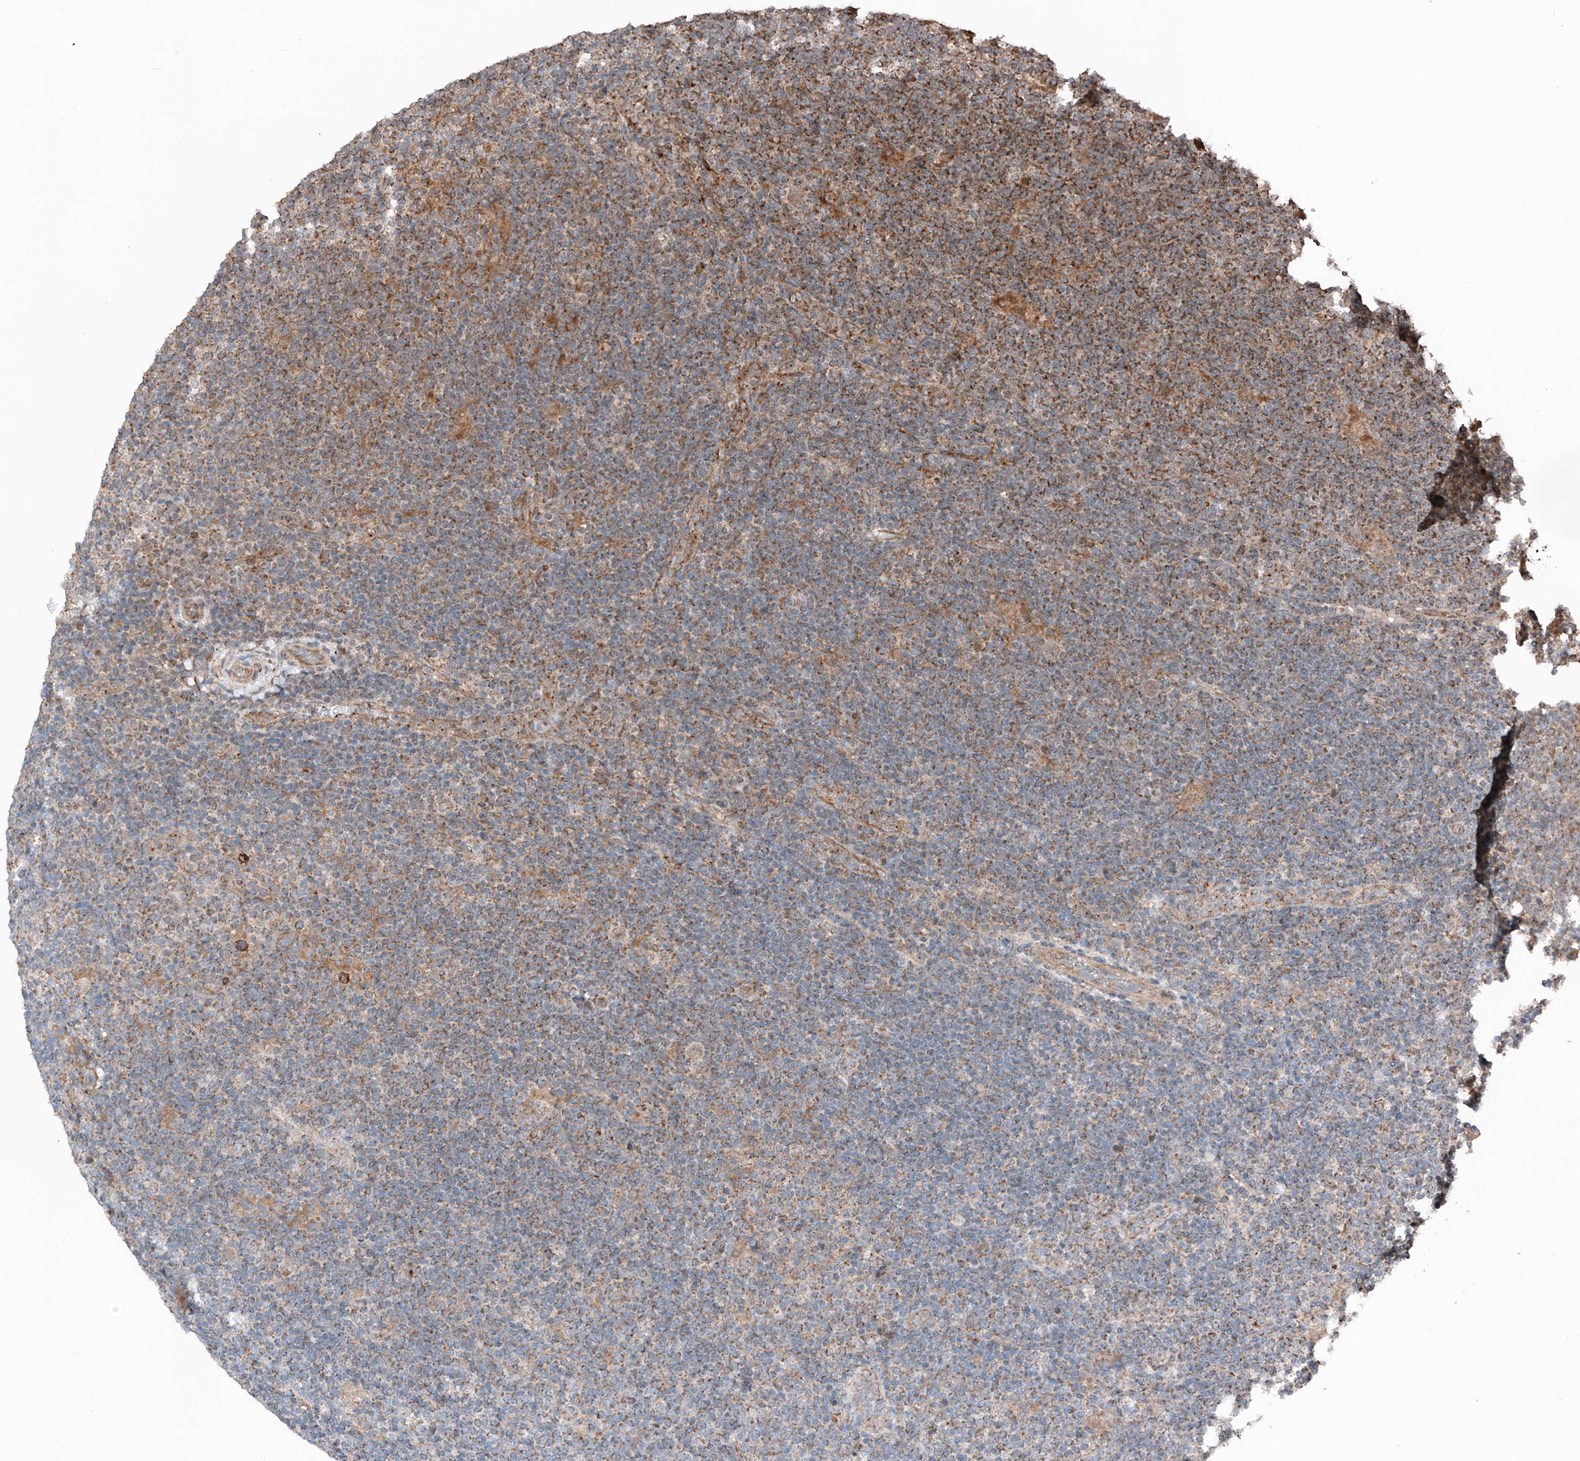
{"staining": {"intensity": "weak", "quantity": ">75%", "location": "cytoplasmic/membranous"}, "tissue": "lymphoma", "cell_type": "Tumor cells", "image_type": "cancer", "snomed": [{"axis": "morphology", "description": "Hodgkin's disease, NOS"}, {"axis": "topography", "description": "Lymph node"}], "caption": "Lymphoma stained for a protein (brown) demonstrates weak cytoplasmic/membranous positive staining in approximately >75% of tumor cells.", "gene": "ZSCAN29", "patient": {"sex": "female", "age": 57}}